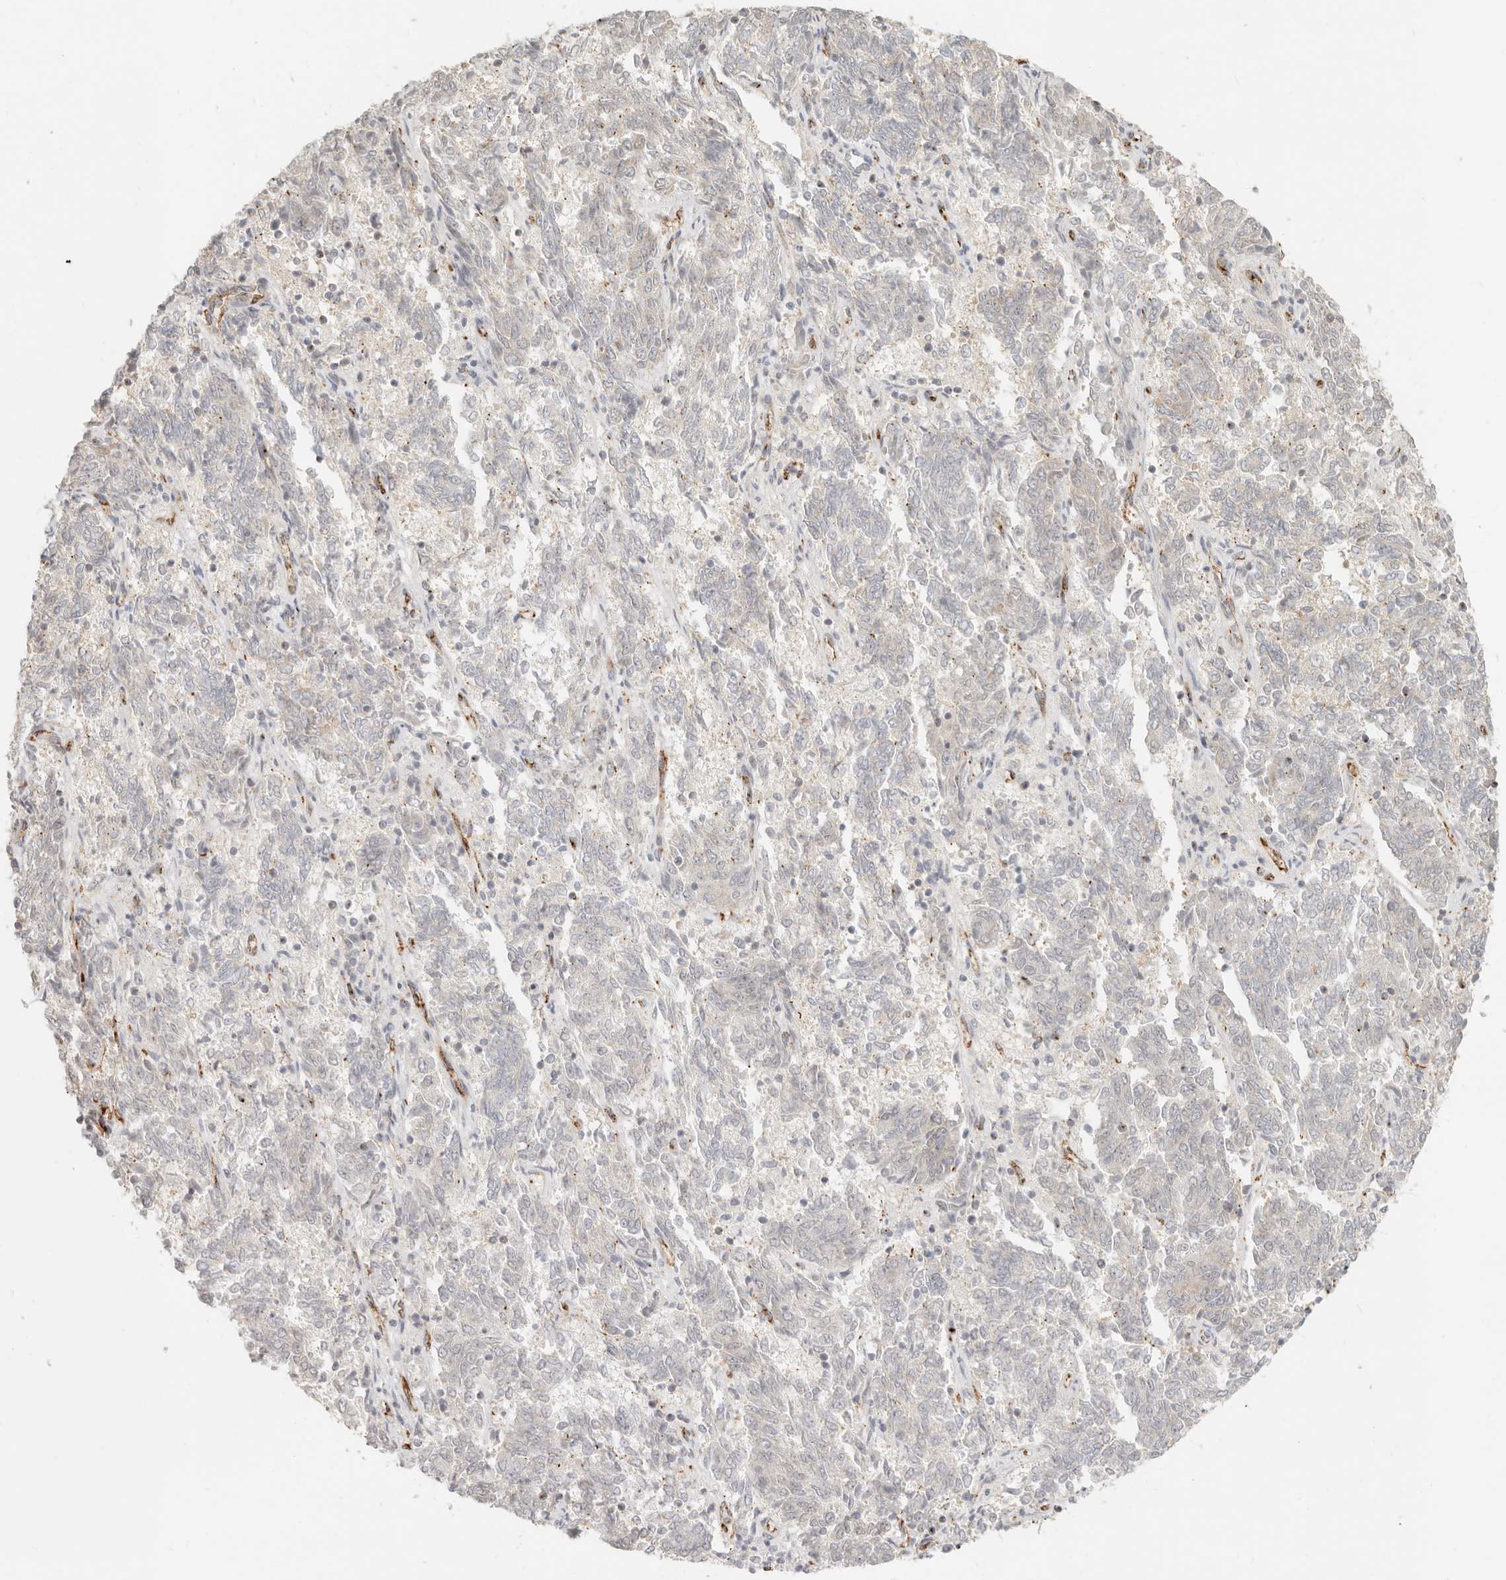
{"staining": {"intensity": "weak", "quantity": "<25%", "location": "cytoplasmic/membranous"}, "tissue": "endometrial cancer", "cell_type": "Tumor cells", "image_type": "cancer", "snomed": [{"axis": "morphology", "description": "Adenocarcinoma, NOS"}, {"axis": "topography", "description": "Endometrium"}], "caption": "Image shows no significant protein expression in tumor cells of endometrial cancer.", "gene": "SASS6", "patient": {"sex": "female", "age": 80}}